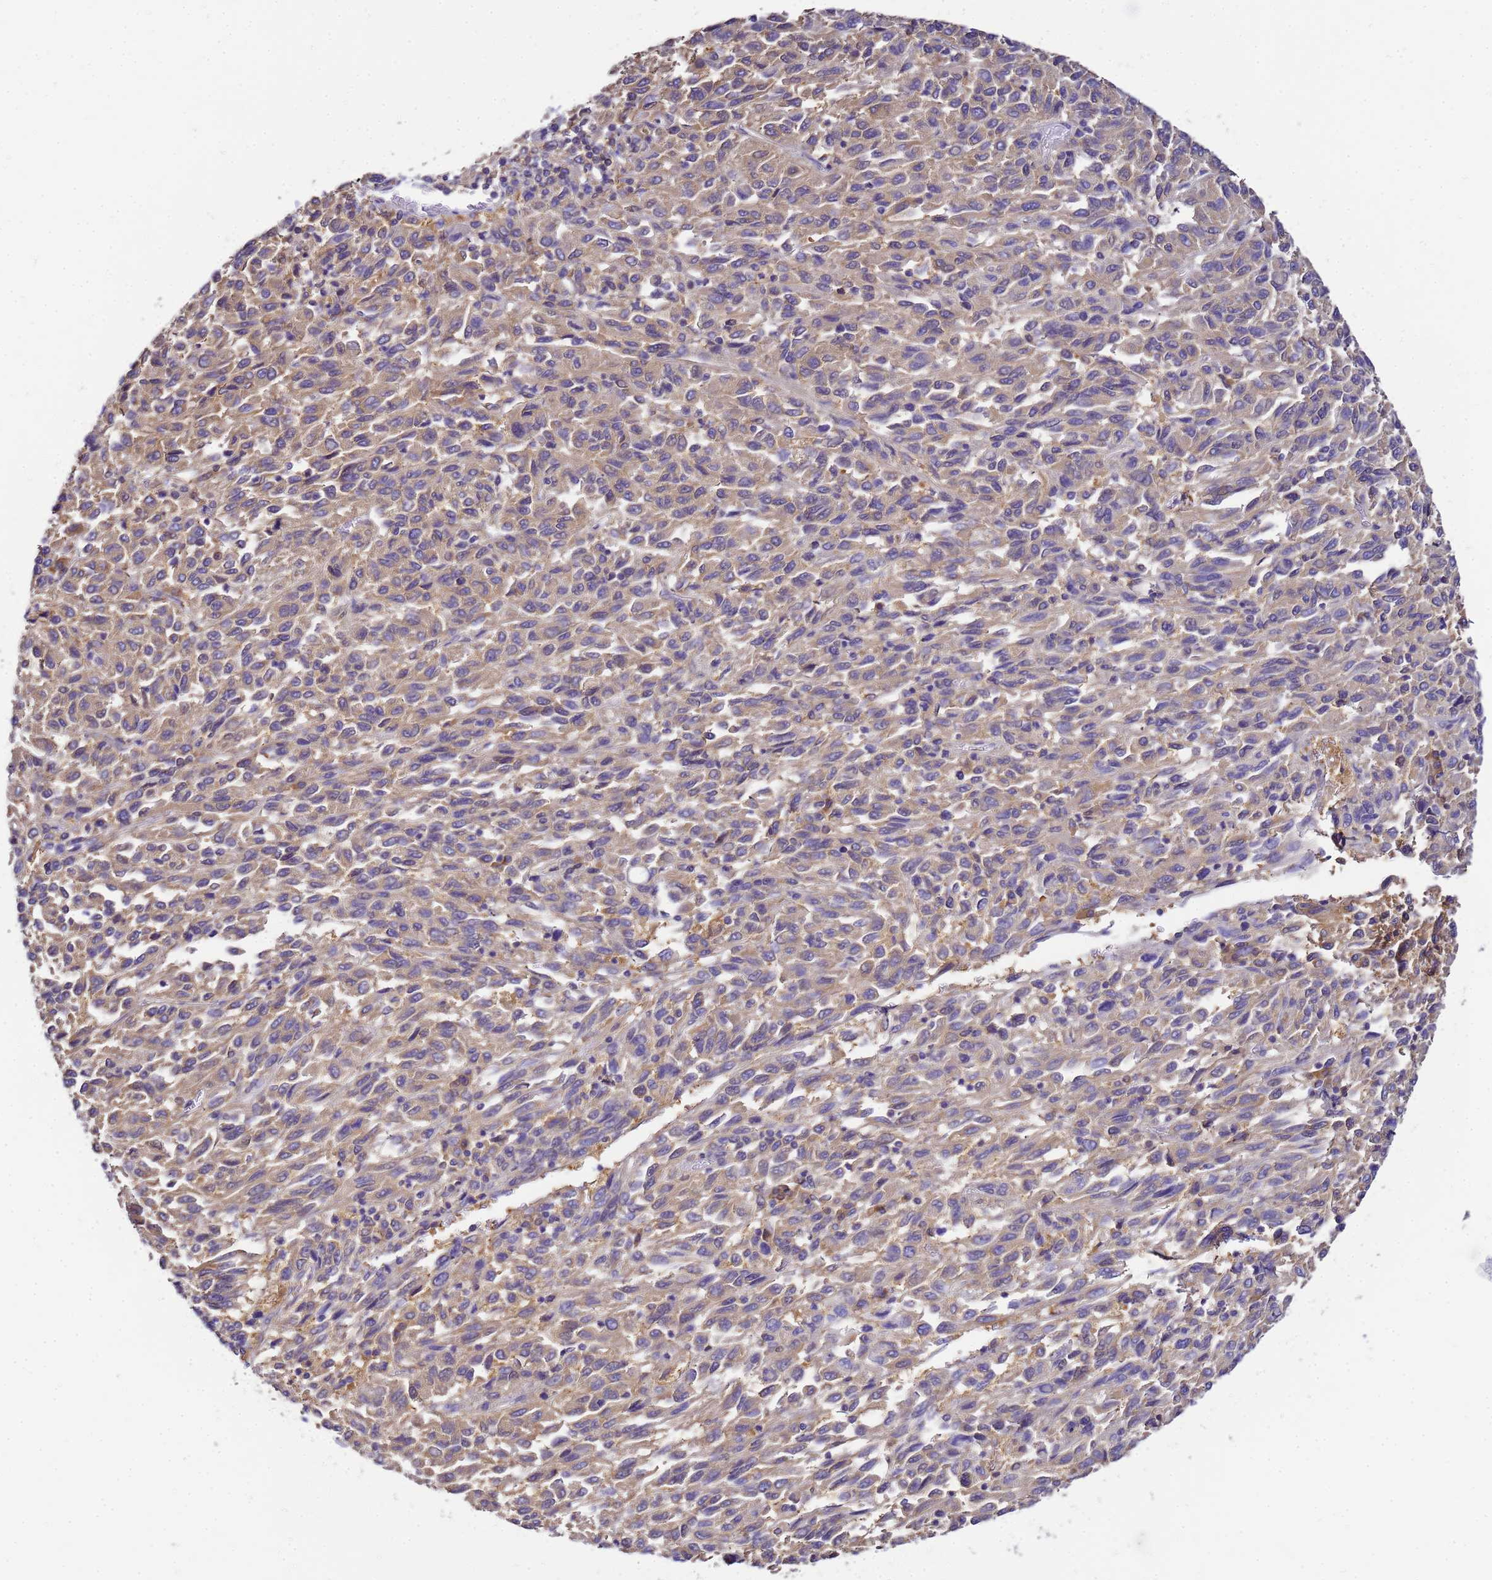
{"staining": {"intensity": "weak", "quantity": "25%-75%", "location": "cytoplasmic/membranous"}, "tissue": "melanoma", "cell_type": "Tumor cells", "image_type": "cancer", "snomed": [{"axis": "morphology", "description": "Malignant melanoma, Metastatic site"}, {"axis": "topography", "description": "Lung"}], "caption": "Human malignant melanoma (metastatic site) stained with a protein marker demonstrates weak staining in tumor cells.", "gene": "NARS1", "patient": {"sex": "male", "age": 64}}